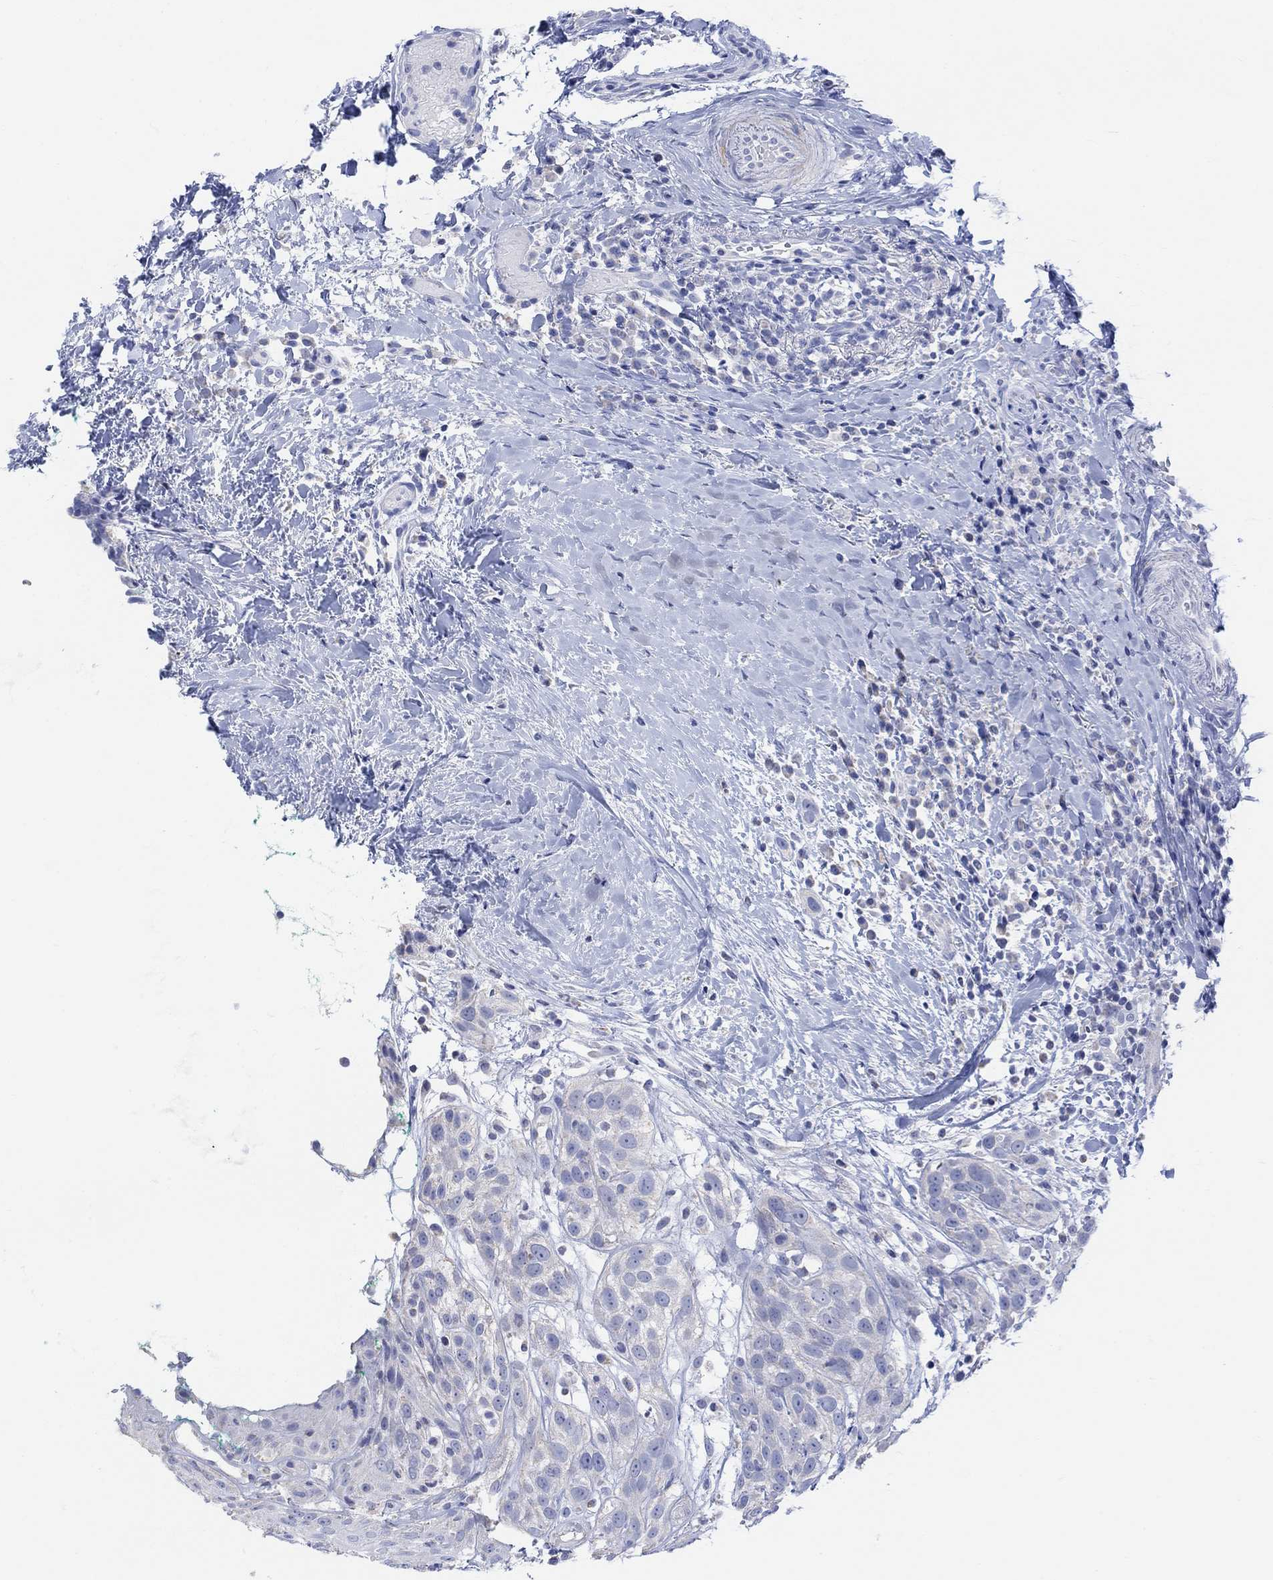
{"staining": {"intensity": "negative", "quantity": "none", "location": "none"}, "tissue": "head and neck cancer", "cell_type": "Tumor cells", "image_type": "cancer", "snomed": [{"axis": "morphology", "description": "Normal tissue, NOS"}, {"axis": "morphology", "description": "Squamous cell carcinoma, NOS"}, {"axis": "topography", "description": "Oral tissue"}, {"axis": "topography", "description": "Salivary gland"}, {"axis": "topography", "description": "Head-Neck"}], "caption": "An IHC photomicrograph of squamous cell carcinoma (head and neck) is shown. There is no staining in tumor cells of squamous cell carcinoma (head and neck). (DAB (3,3'-diaminobenzidine) immunohistochemistry (IHC) with hematoxylin counter stain).", "gene": "SYT12", "patient": {"sex": "female", "age": 62}}